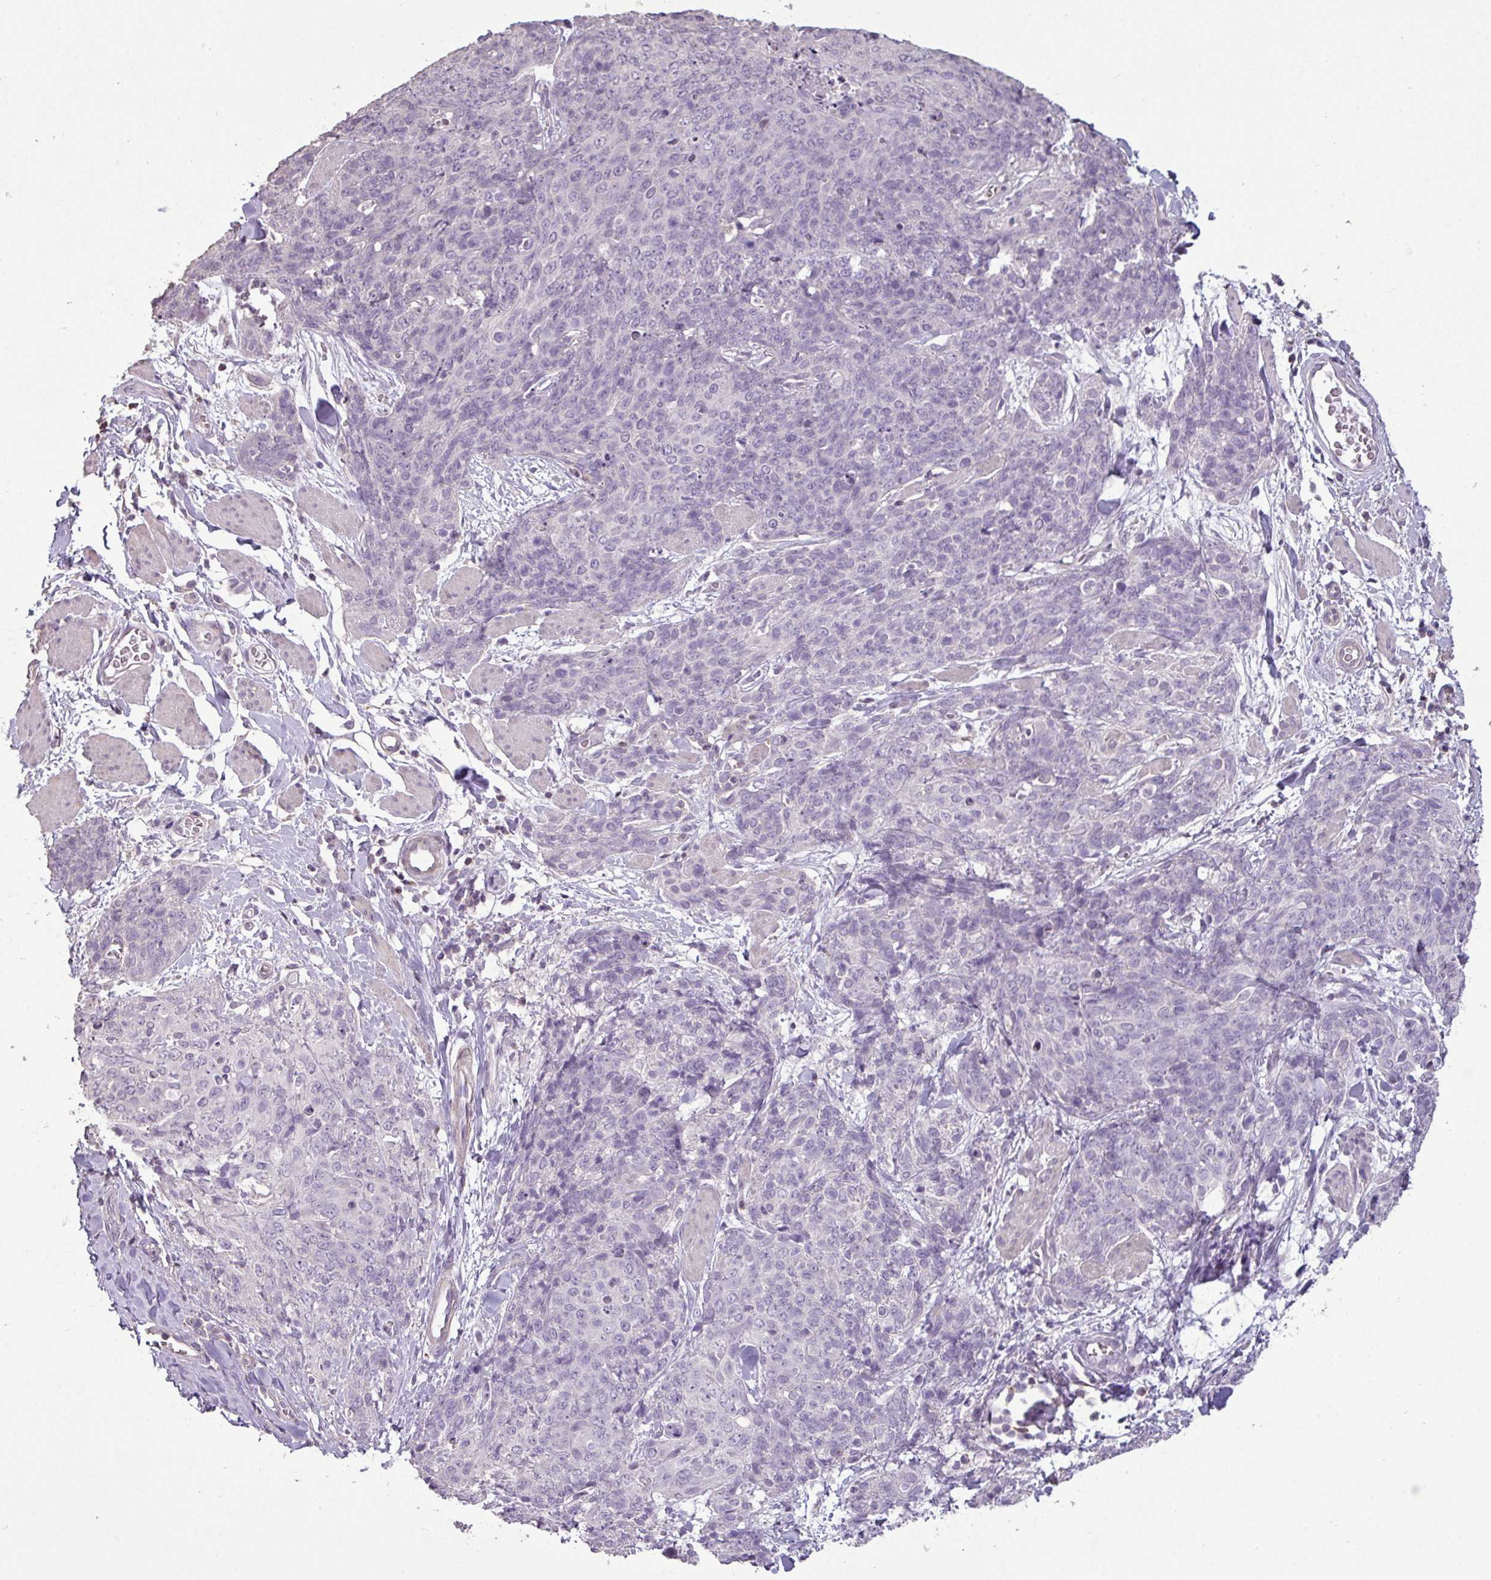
{"staining": {"intensity": "negative", "quantity": "none", "location": "none"}, "tissue": "skin cancer", "cell_type": "Tumor cells", "image_type": "cancer", "snomed": [{"axis": "morphology", "description": "Squamous cell carcinoma, NOS"}, {"axis": "topography", "description": "Skin"}, {"axis": "topography", "description": "Vulva"}], "caption": "A high-resolution photomicrograph shows immunohistochemistry (IHC) staining of squamous cell carcinoma (skin), which exhibits no significant expression in tumor cells.", "gene": "LY9", "patient": {"sex": "female", "age": 85}}